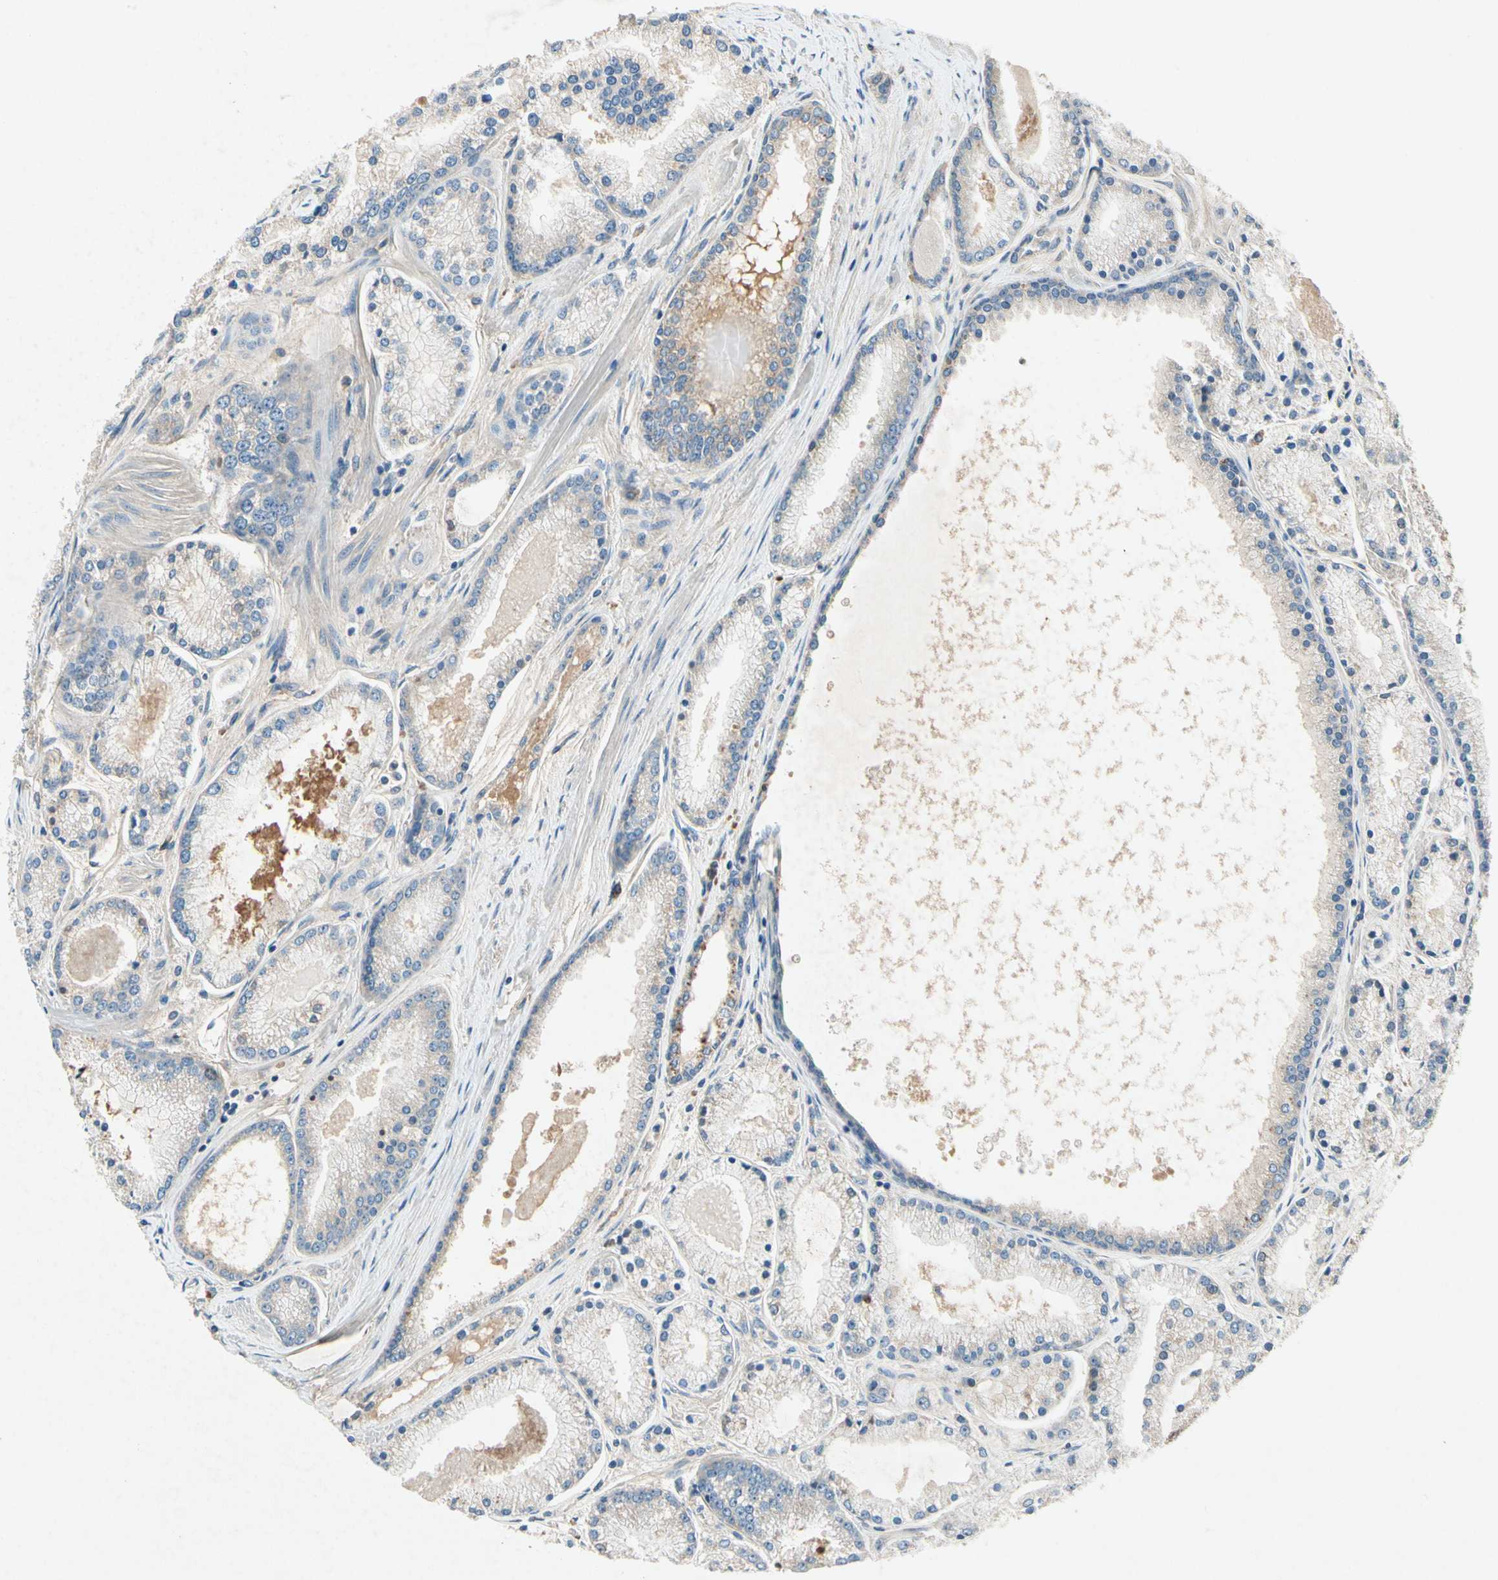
{"staining": {"intensity": "weak", "quantity": "<25%", "location": "cytoplasmic/membranous"}, "tissue": "prostate cancer", "cell_type": "Tumor cells", "image_type": "cancer", "snomed": [{"axis": "morphology", "description": "Adenocarcinoma, High grade"}, {"axis": "topography", "description": "Prostate"}], "caption": "A histopathology image of human prostate cancer is negative for staining in tumor cells.", "gene": "IL1RL1", "patient": {"sex": "male", "age": 61}}